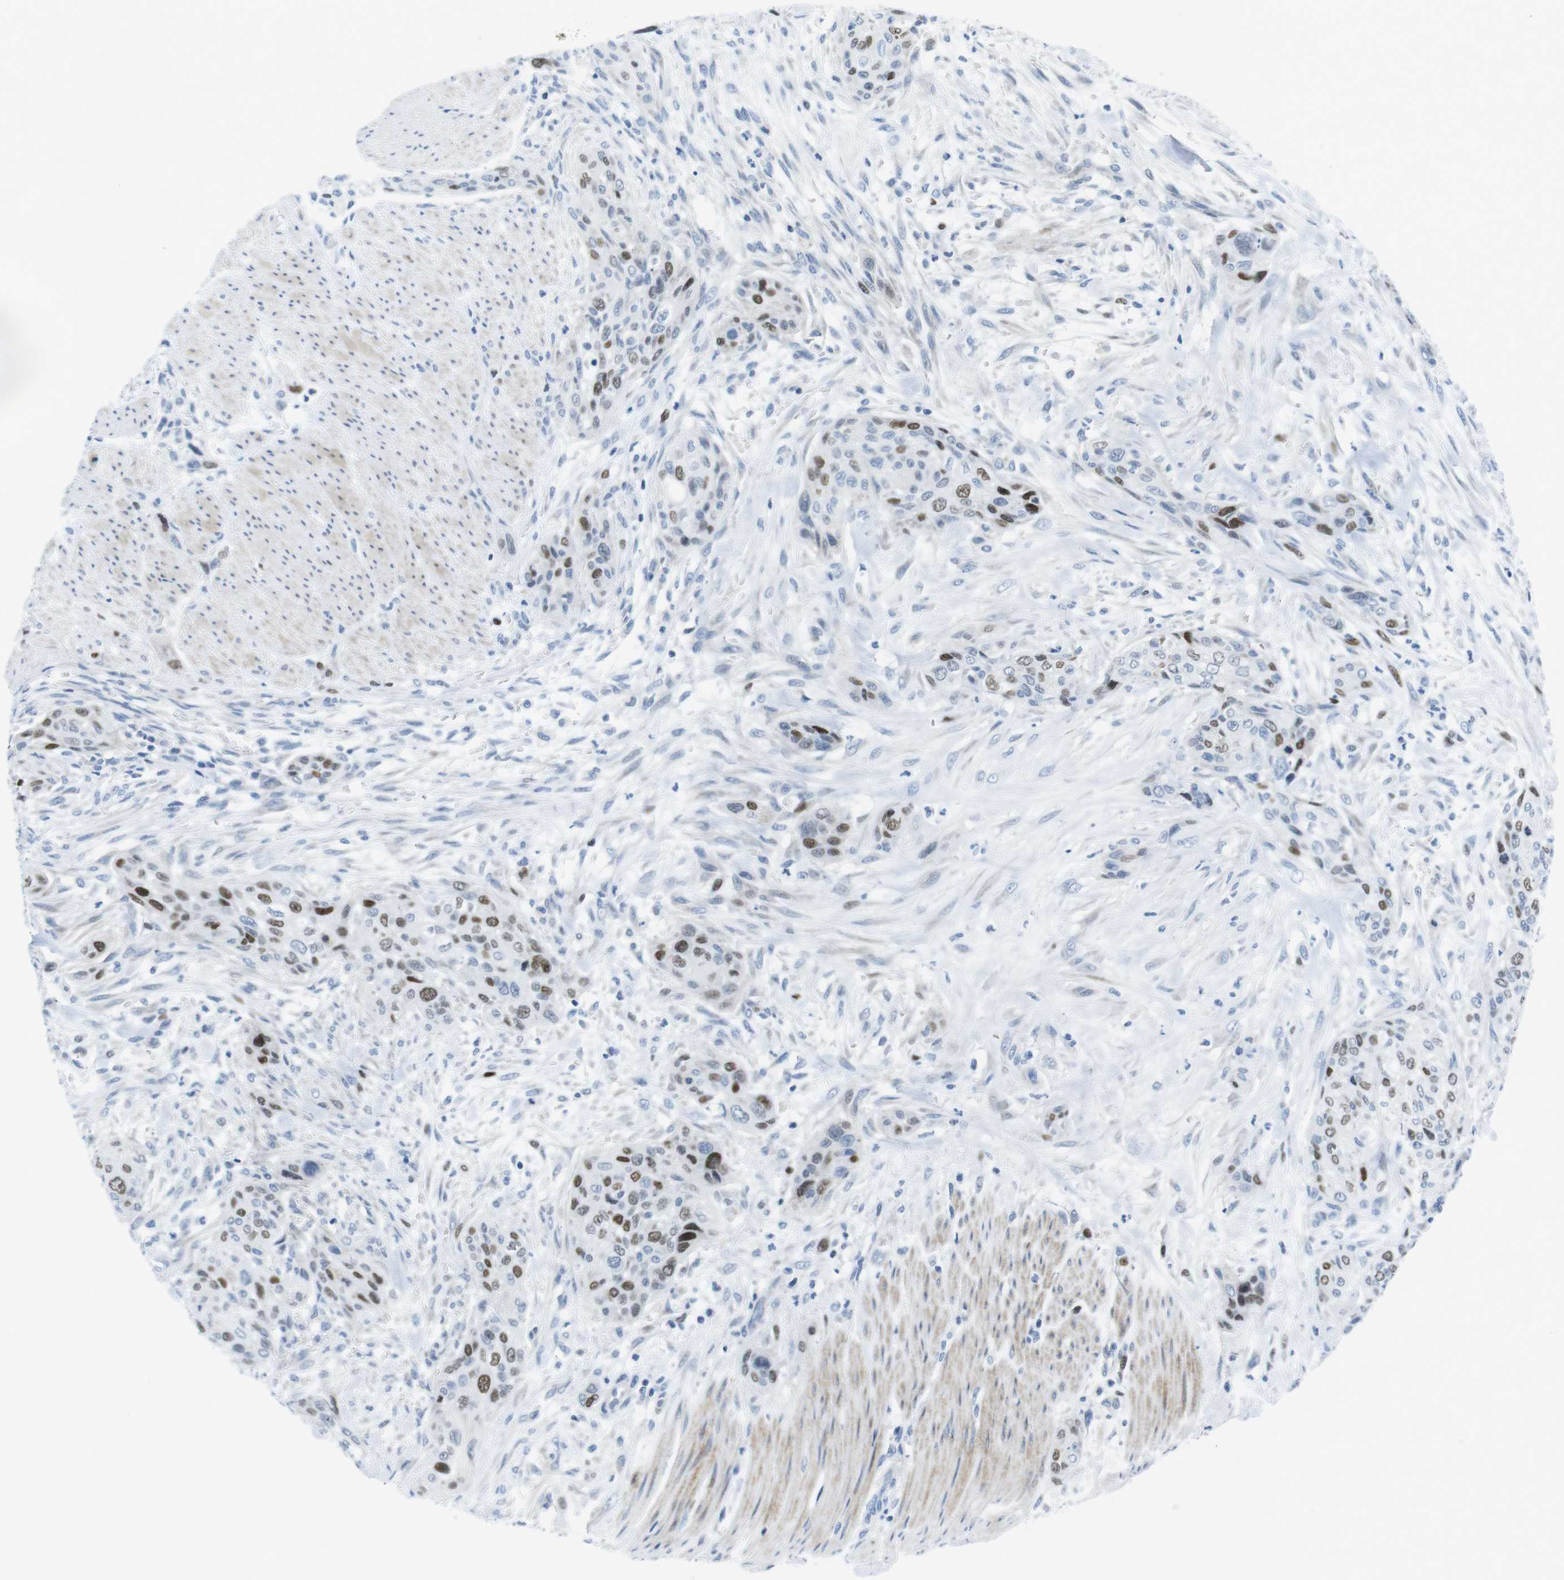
{"staining": {"intensity": "moderate", "quantity": "25%-75%", "location": "nuclear"}, "tissue": "urothelial cancer", "cell_type": "Tumor cells", "image_type": "cancer", "snomed": [{"axis": "morphology", "description": "Urothelial carcinoma, High grade"}, {"axis": "topography", "description": "Urinary bladder"}], "caption": "Immunohistochemical staining of urothelial cancer exhibits medium levels of moderate nuclear protein positivity in about 25%-75% of tumor cells. Using DAB (brown) and hematoxylin (blue) stains, captured at high magnification using brightfield microscopy.", "gene": "CHAF1A", "patient": {"sex": "male", "age": 35}}